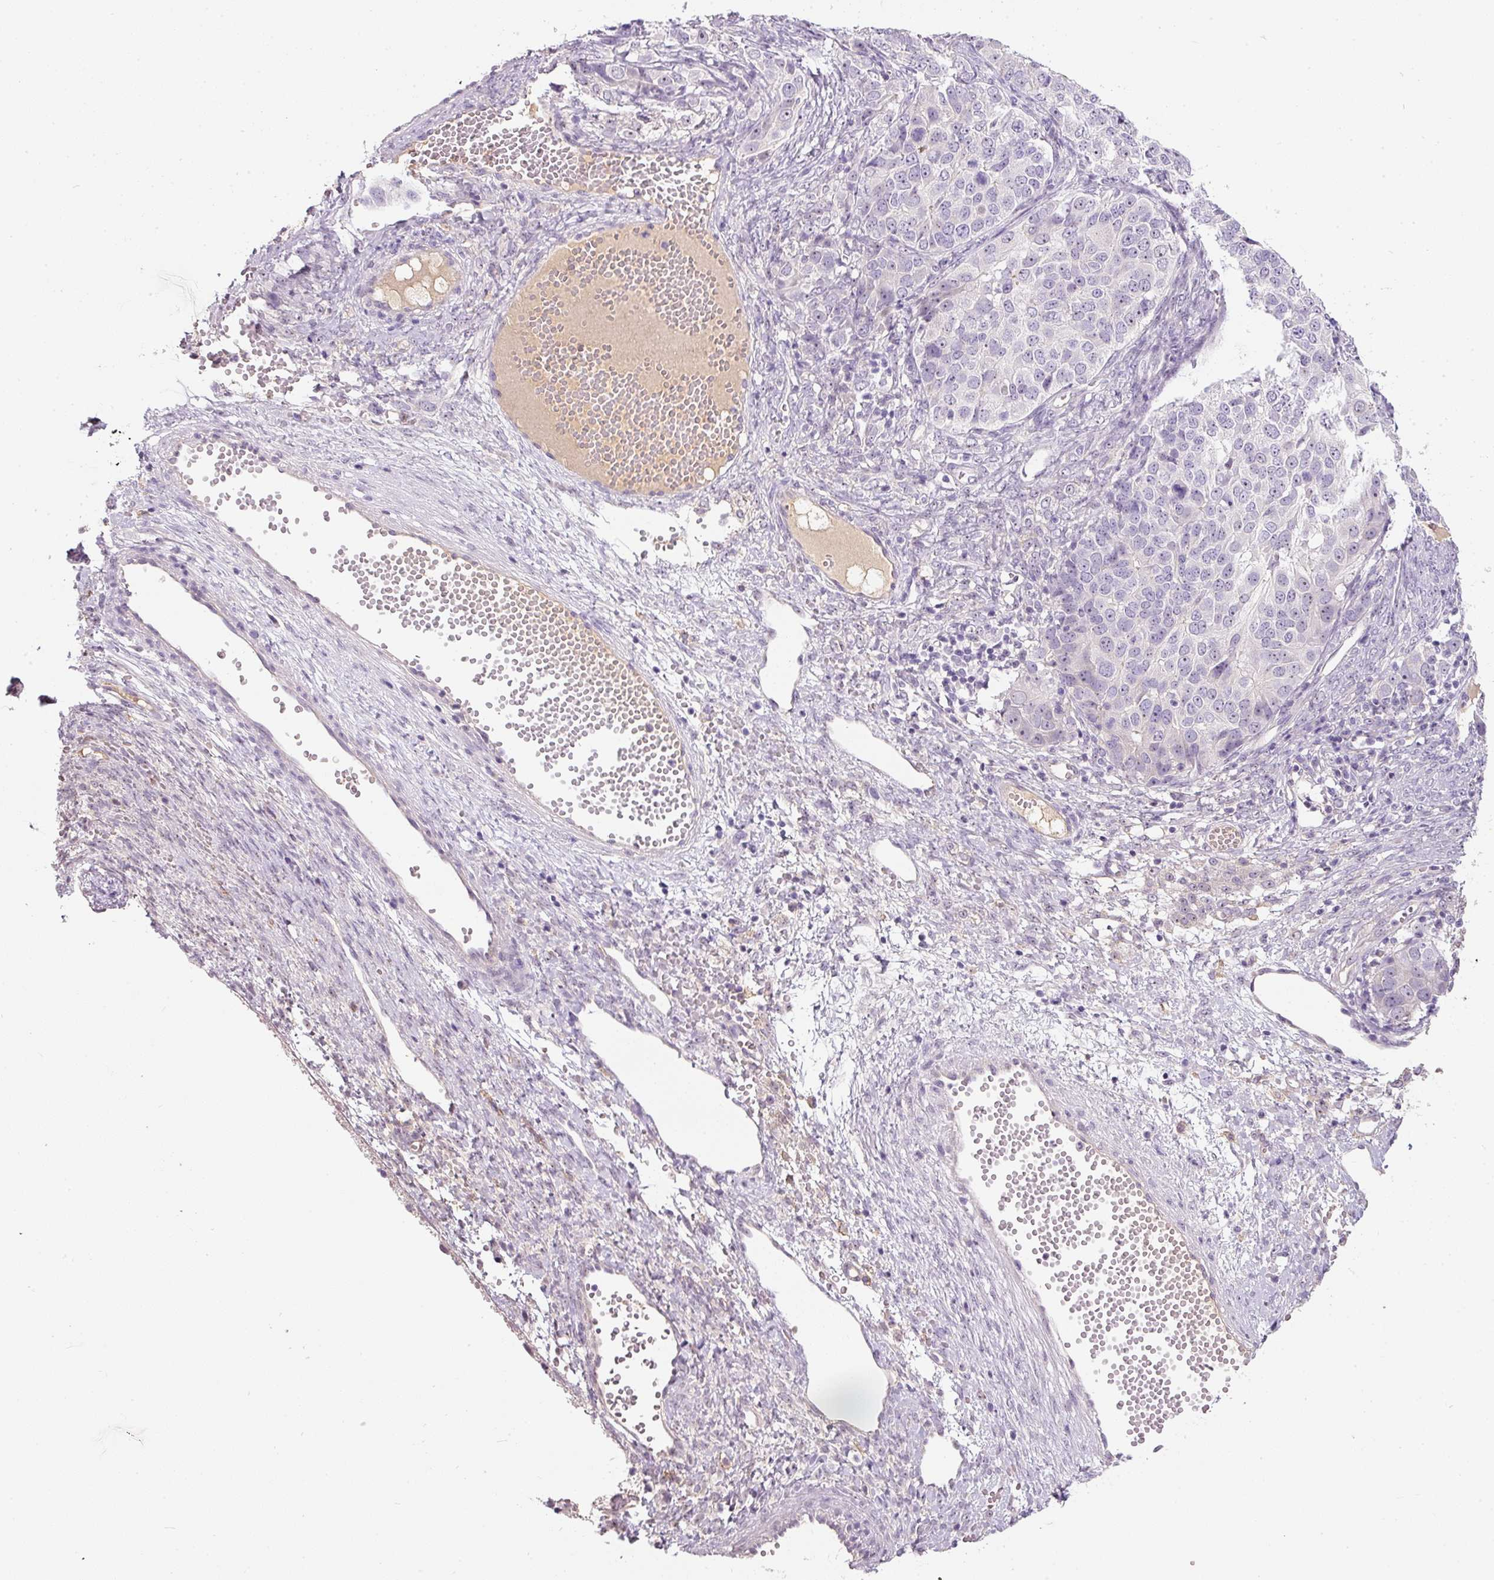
{"staining": {"intensity": "negative", "quantity": "none", "location": "none"}, "tissue": "ovarian cancer", "cell_type": "Tumor cells", "image_type": "cancer", "snomed": [{"axis": "morphology", "description": "Carcinoma, endometroid"}, {"axis": "topography", "description": "Ovary"}], "caption": "Endometroid carcinoma (ovarian) stained for a protein using immunohistochemistry (IHC) displays no positivity tumor cells.", "gene": "TMEM37", "patient": {"sex": "female", "age": 51}}